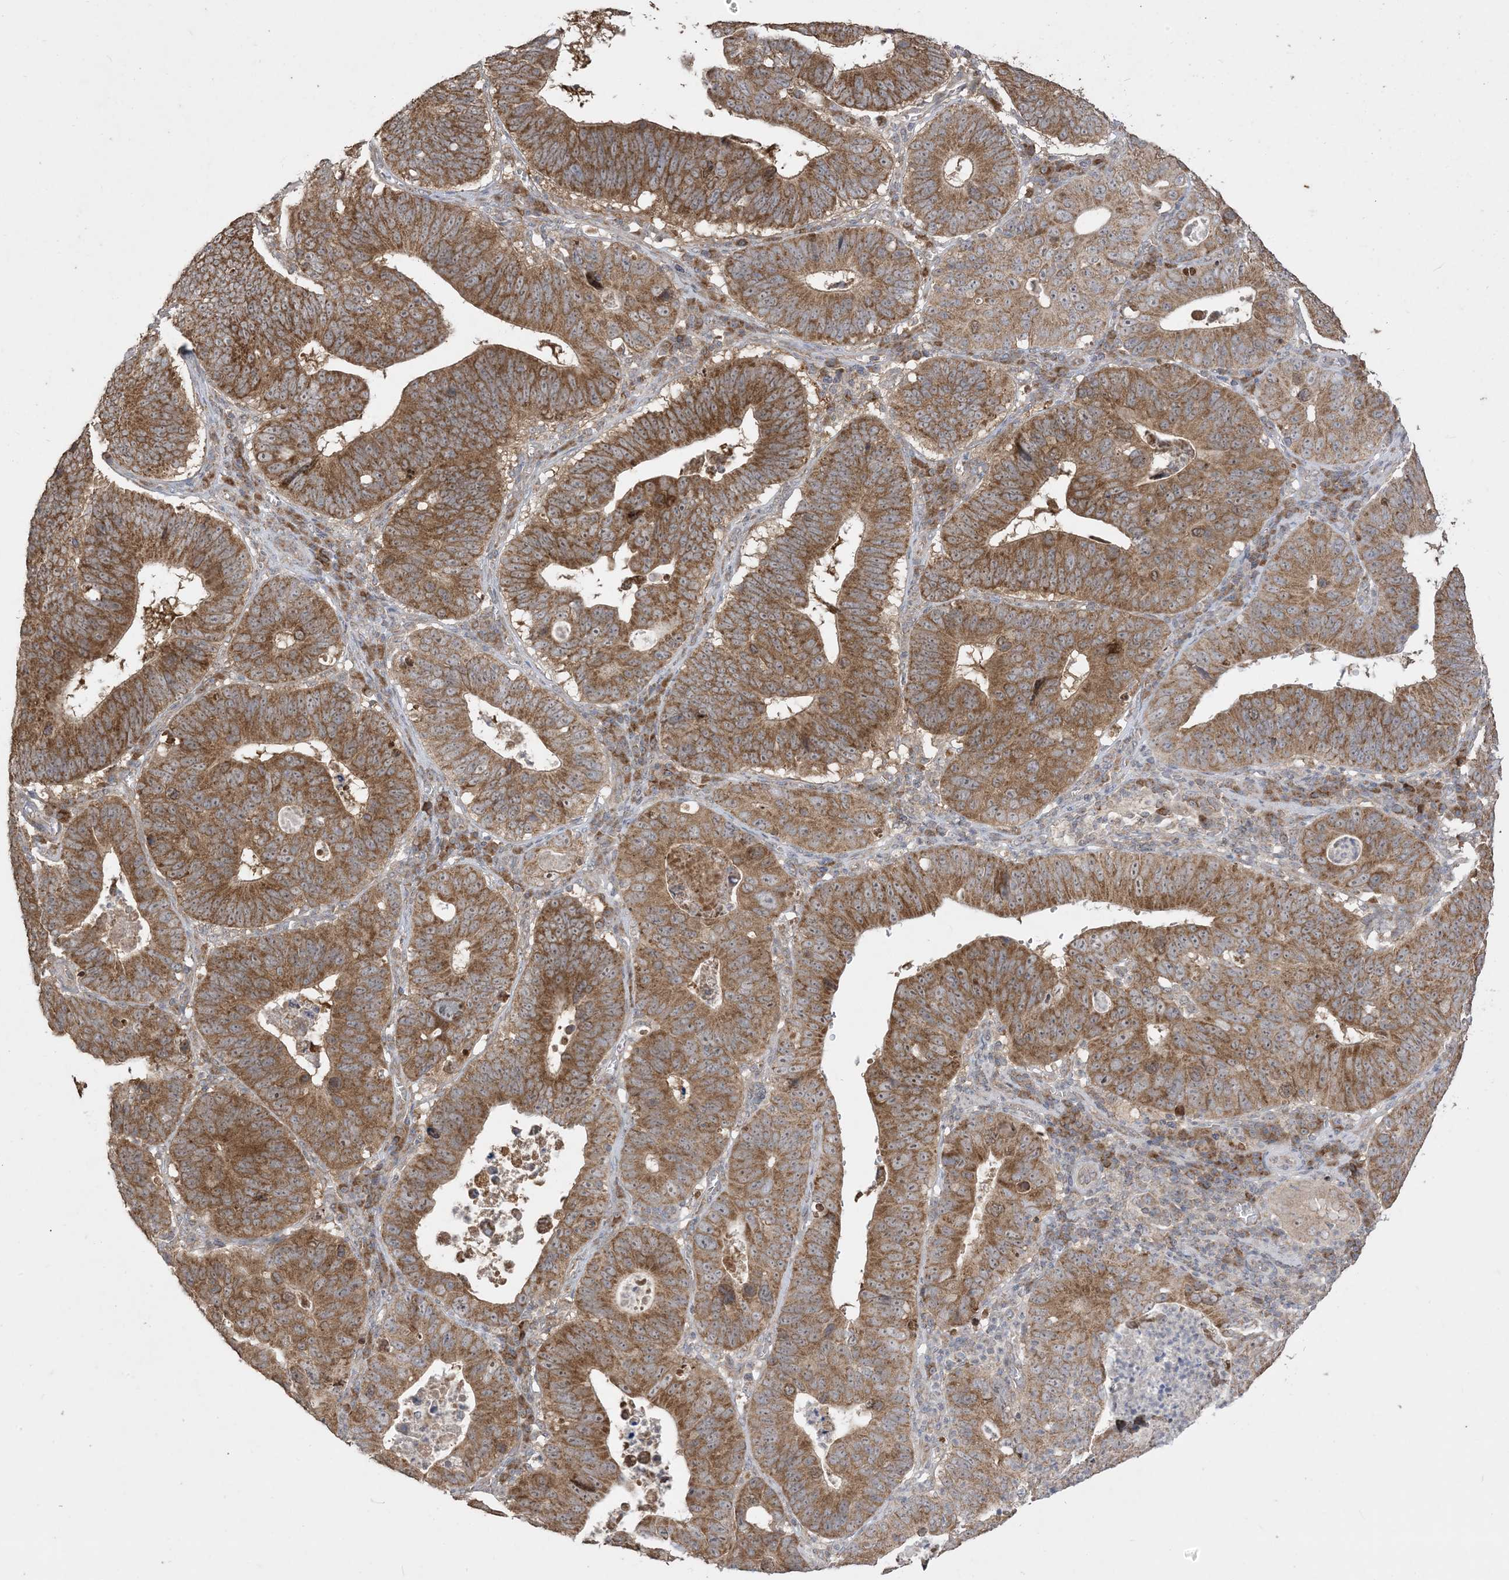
{"staining": {"intensity": "strong", "quantity": ">75%", "location": "cytoplasmic/membranous"}, "tissue": "stomach cancer", "cell_type": "Tumor cells", "image_type": "cancer", "snomed": [{"axis": "morphology", "description": "Adenocarcinoma, NOS"}, {"axis": "topography", "description": "Stomach"}], "caption": "A high-resolution photomicrograph shows IHC staining of adenocarcinoma (stomach), which shows strong cytoplasmic/membranous staining in about >75% of tumor cells. Nuclei are stained in blue.", "gene": "SIRT3", "patient": {"sex": "male", "age": 59}}